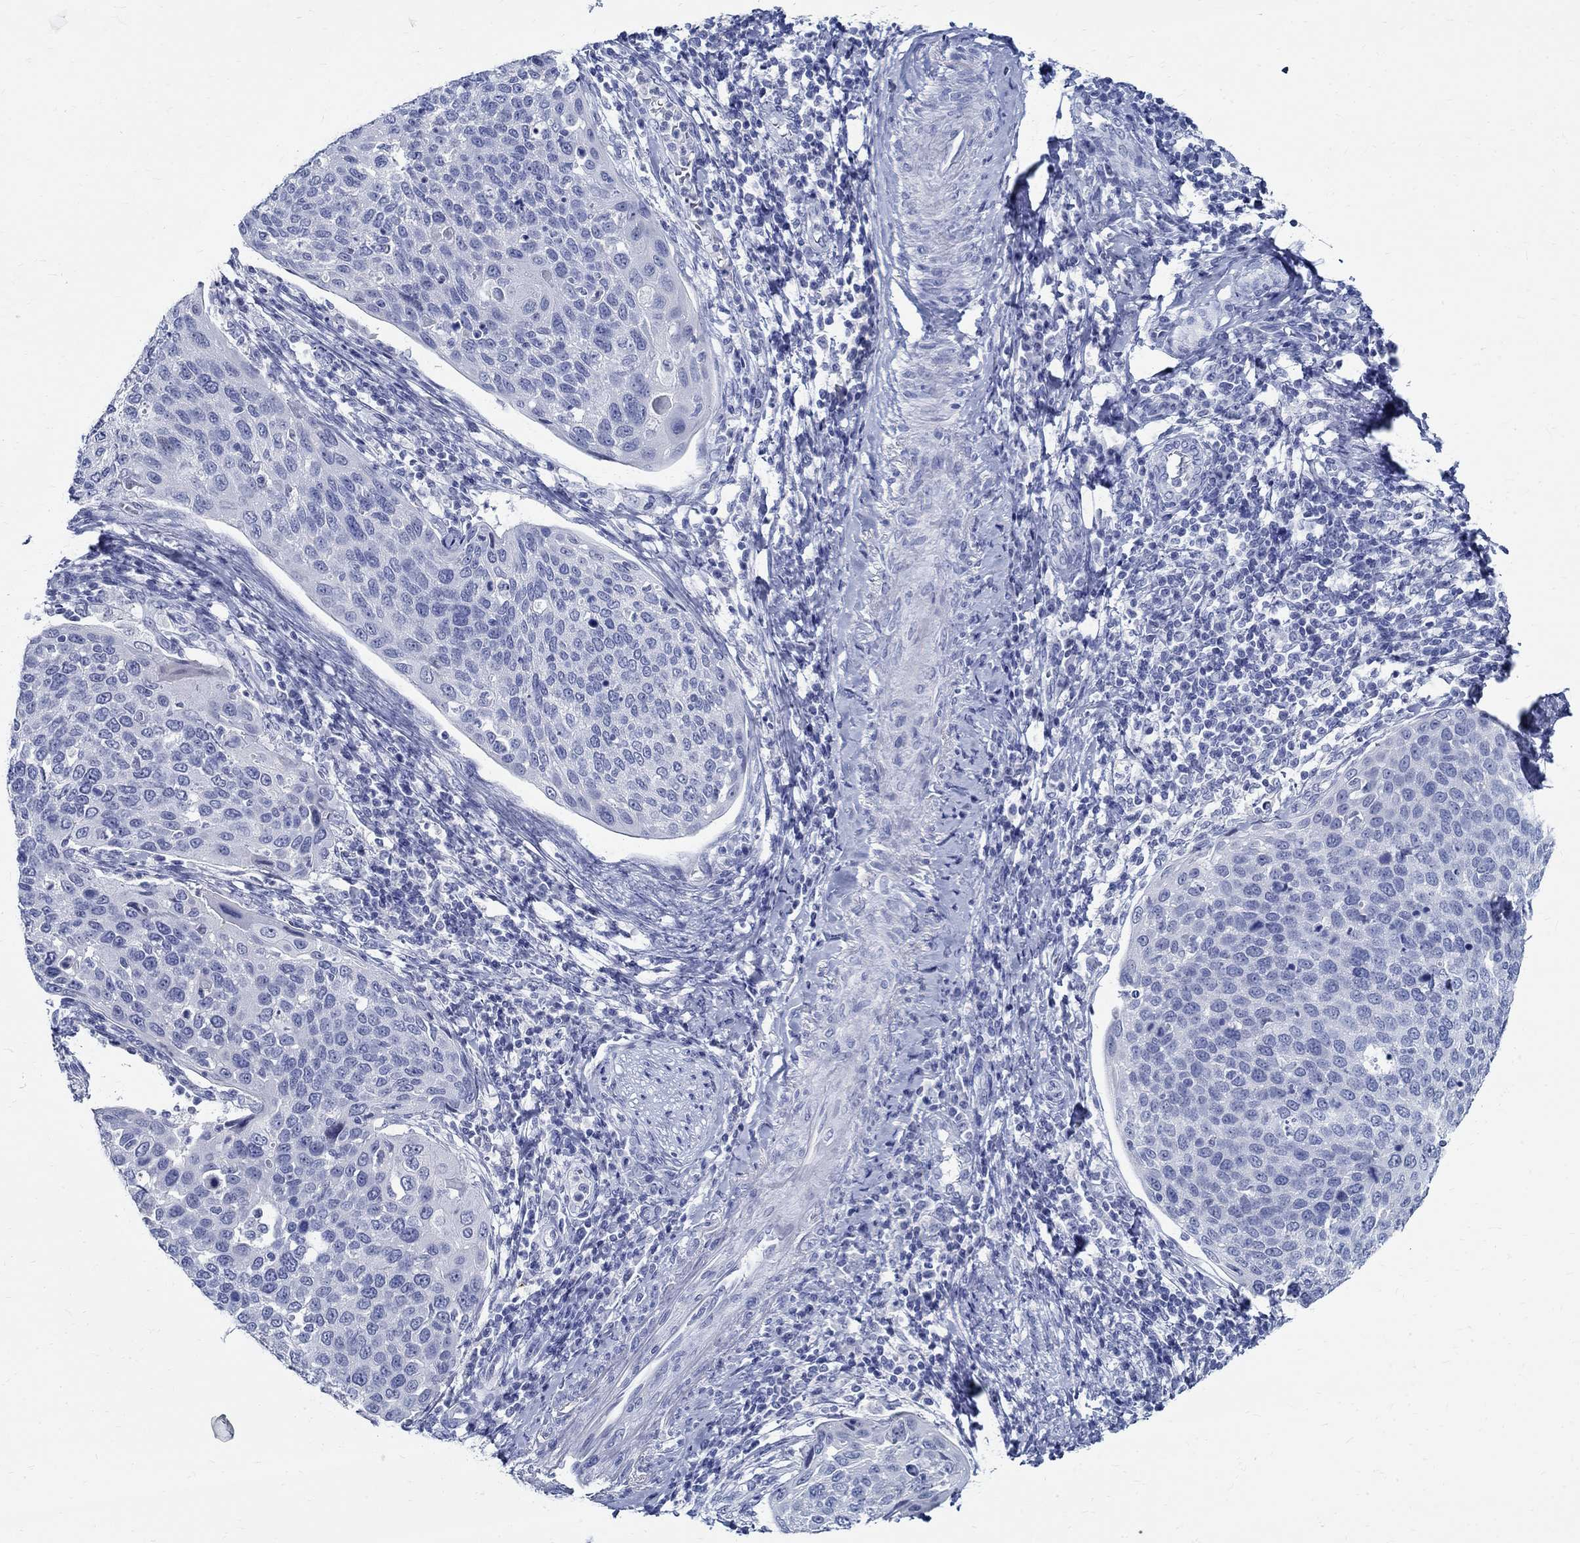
{"staining": {"intensity": "negative", "quantity": "none", "location": "none"}, "tissue": "cervical cancer", "cell_type": "Tumor cells", "image_type": "cancer", "snomed": [{"axis": "morphology", "description": "Squamous cell carcinoma, NOS"}, {"axis": "topography", "description": "Cervix"}], "caption": "Immunohistochemistry (IHC) histopathology image of human cervical cancer (squamous cell carcinoma) stained for a protein (brown), which demonstrates no expression in tumor cells. (Brightfield microscopy of DAB (3,3'-diaminobenzidine) immunohistochemistry (IHC) at high magnification).", "gene": "BSPRY", "patient": {"sex": "female", "age": 54}}